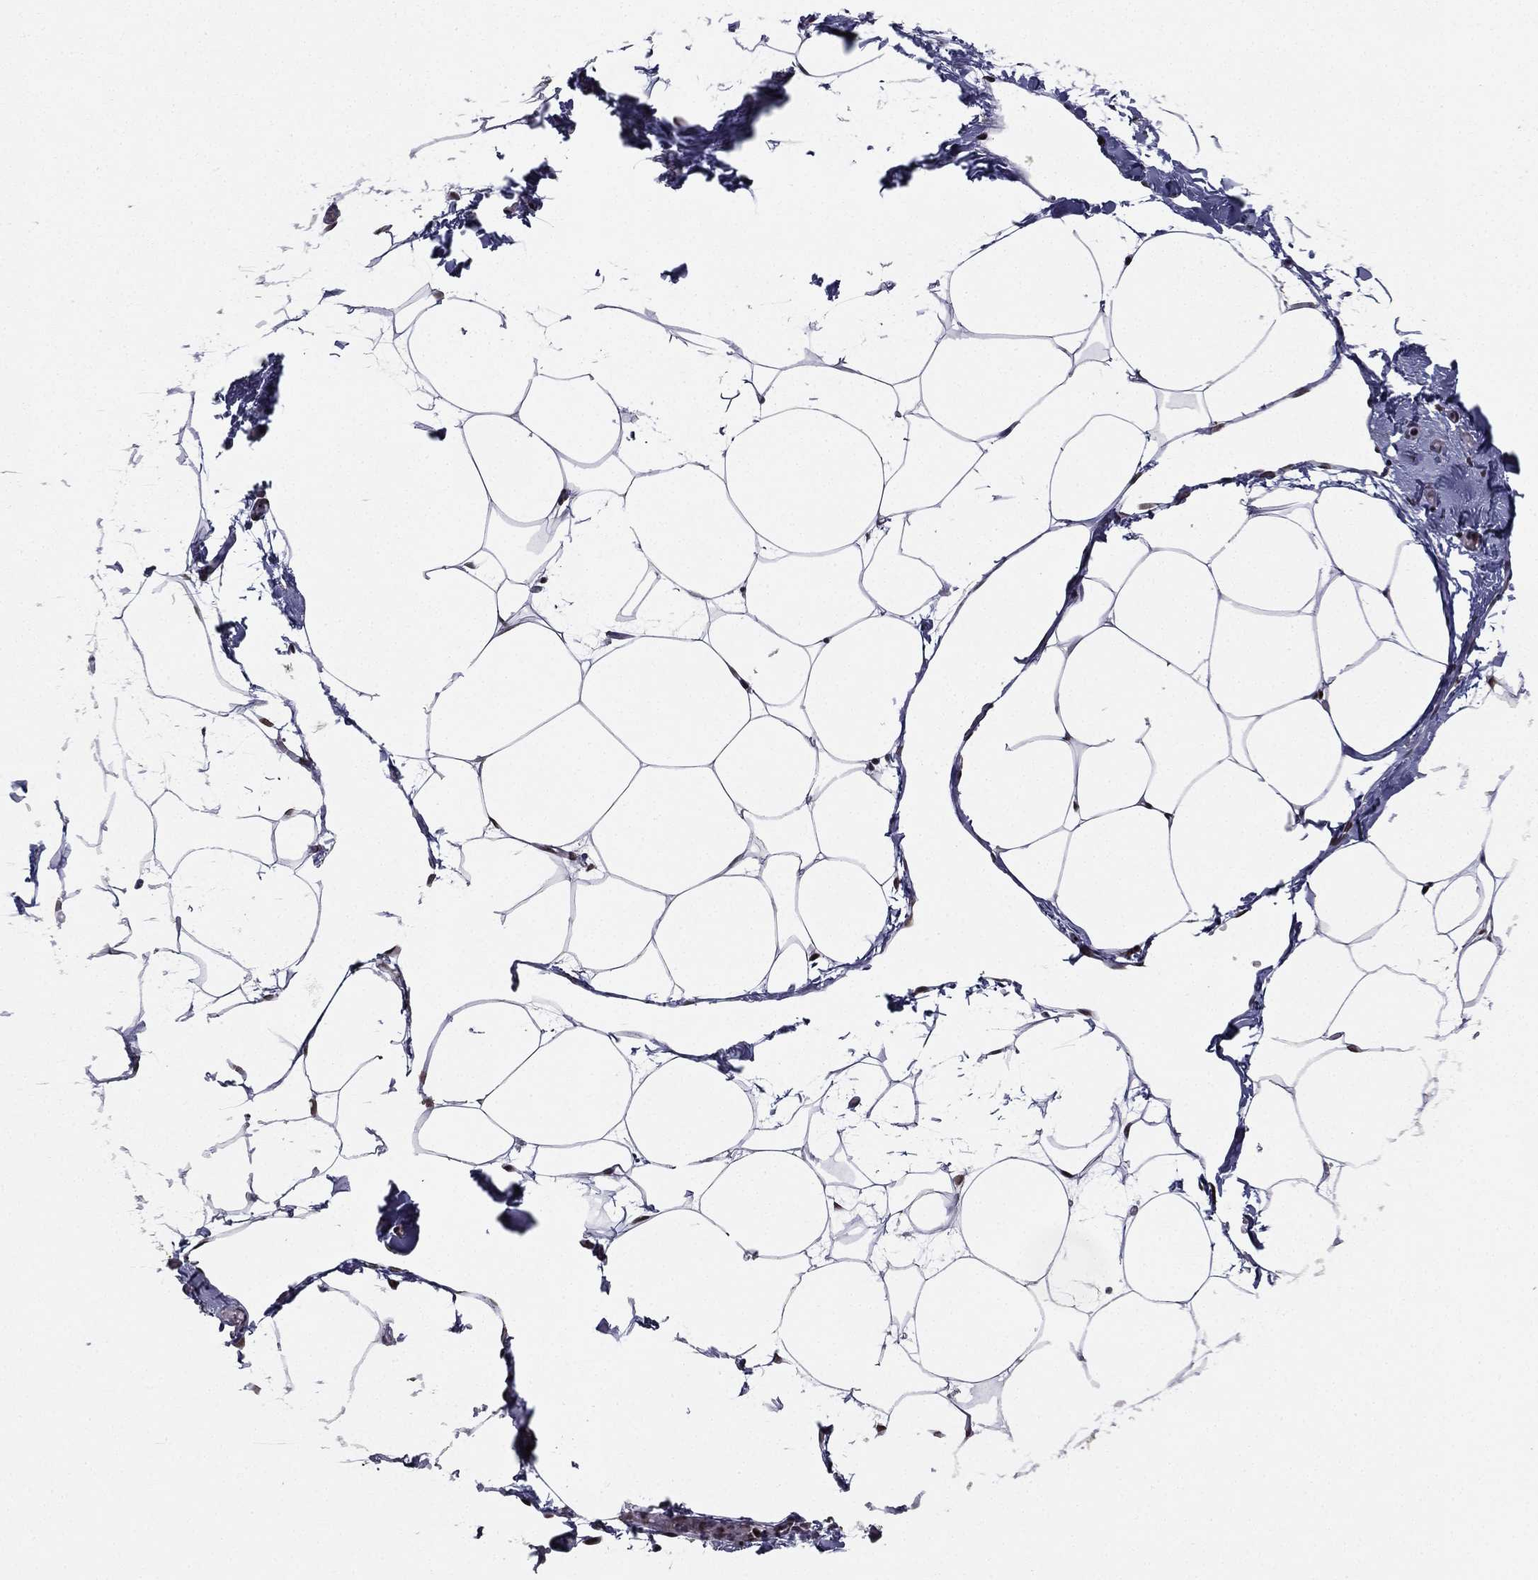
{"staining": {"intensity": "negative", "quantity": "none", "location": "none"}, "tissue": "adipose tissue", "cell_type": "Adipocytes", "image_type": "normal", "snomed": [{"axis": "morphology", "description": "Normal tissue, NOS"}, {"axis": "topography", "description": "Adipose tissue"}], "caption": "DAB immunohistochemical staining of normal human adipose tissue exhibits no significant positivity in adipocytes.", "gene": "RARB", "patient": {"sex": "male", "age": 57}}